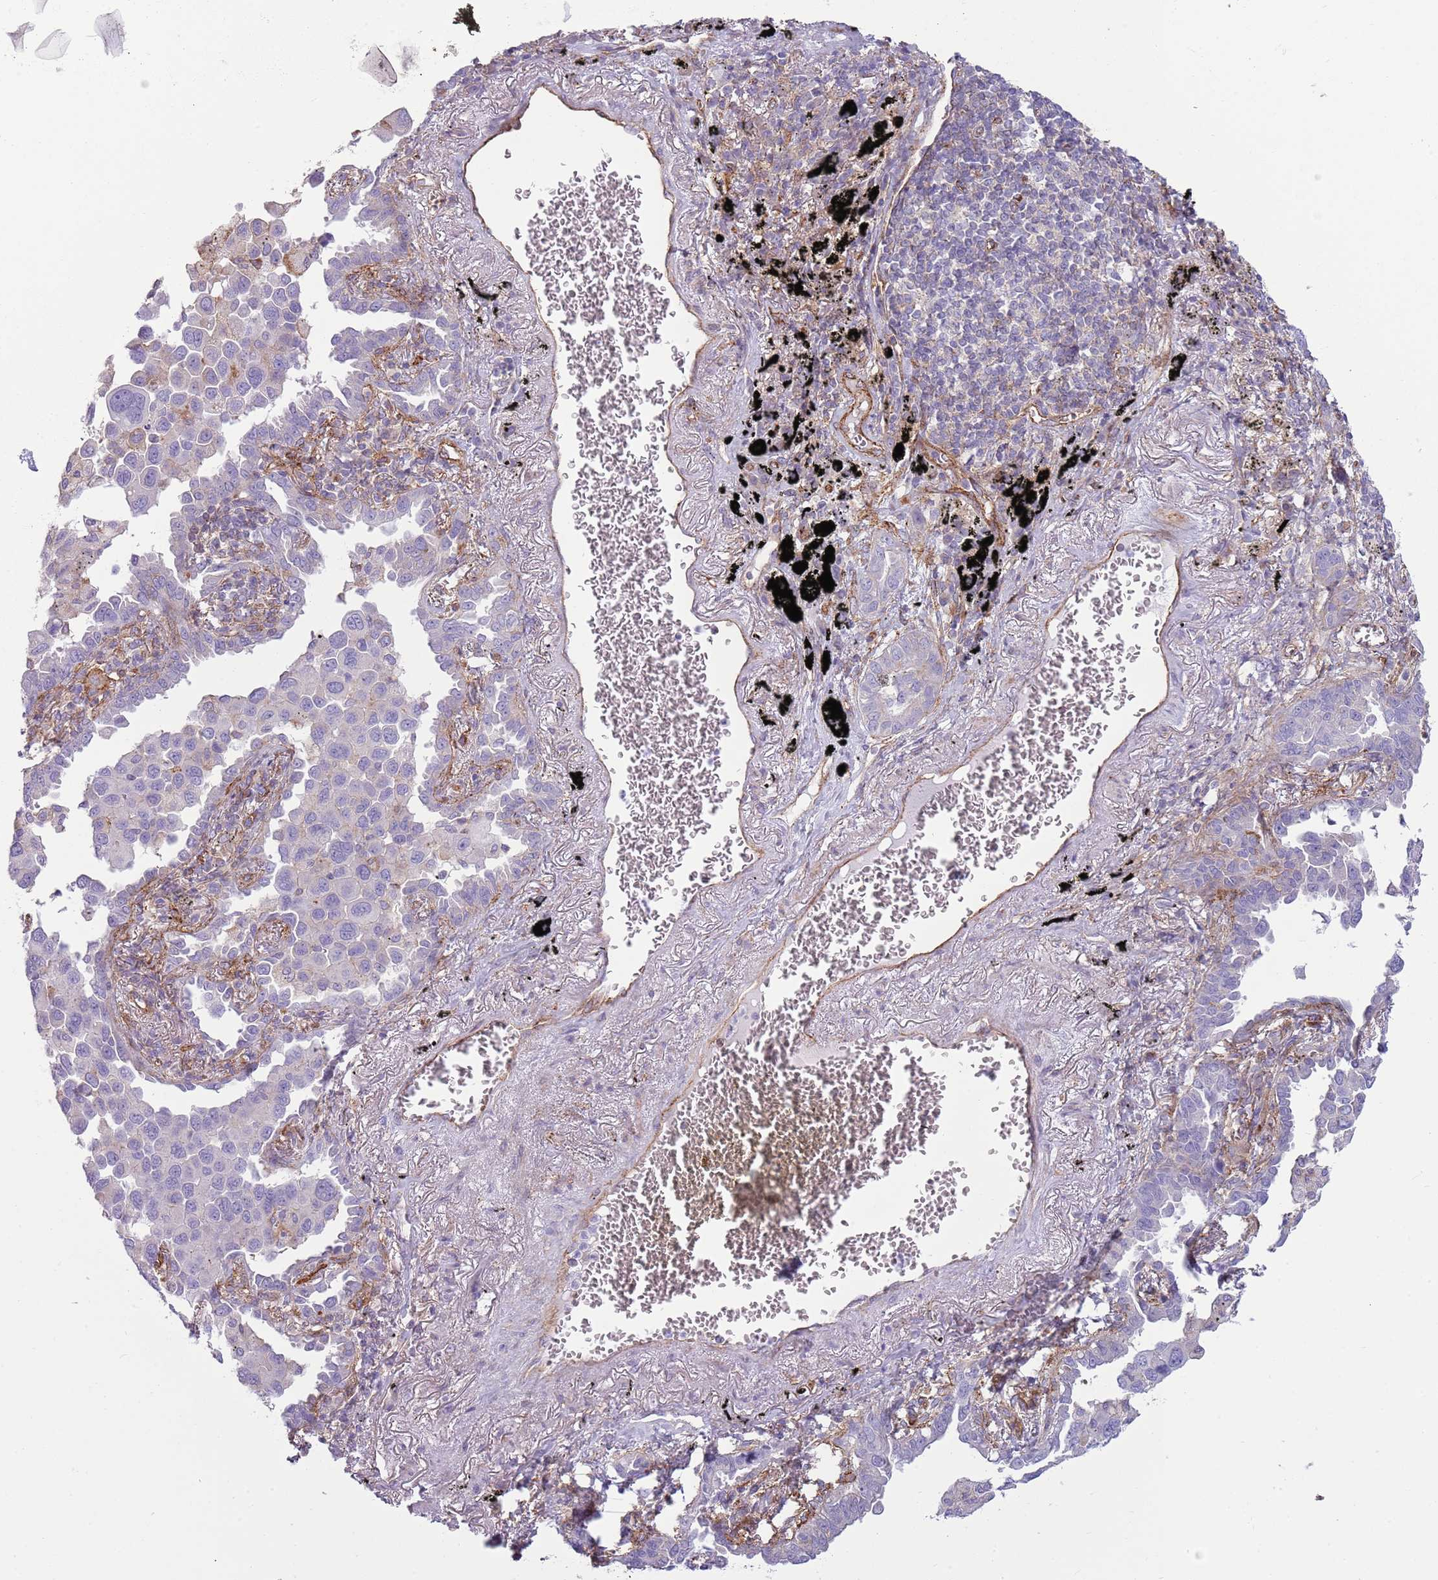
{"staining": {"intensity": "negative", "quantity": "none", "location": "none"}, "tissue": "lung cancer", "cell_type": "Tumor cells", "image_type": "cancer", "snomed": [{"axis": "morphology", "description": "Adenocarcinoma, NOS"}, {"axis": "topography", "description": "Lung"}], "caption": "Tumor cells are negative for brown protein staining in lung cancer (adenocarcinoma).", "gene": "SNX1", "patient": {"sex": "male", "age": 67}}